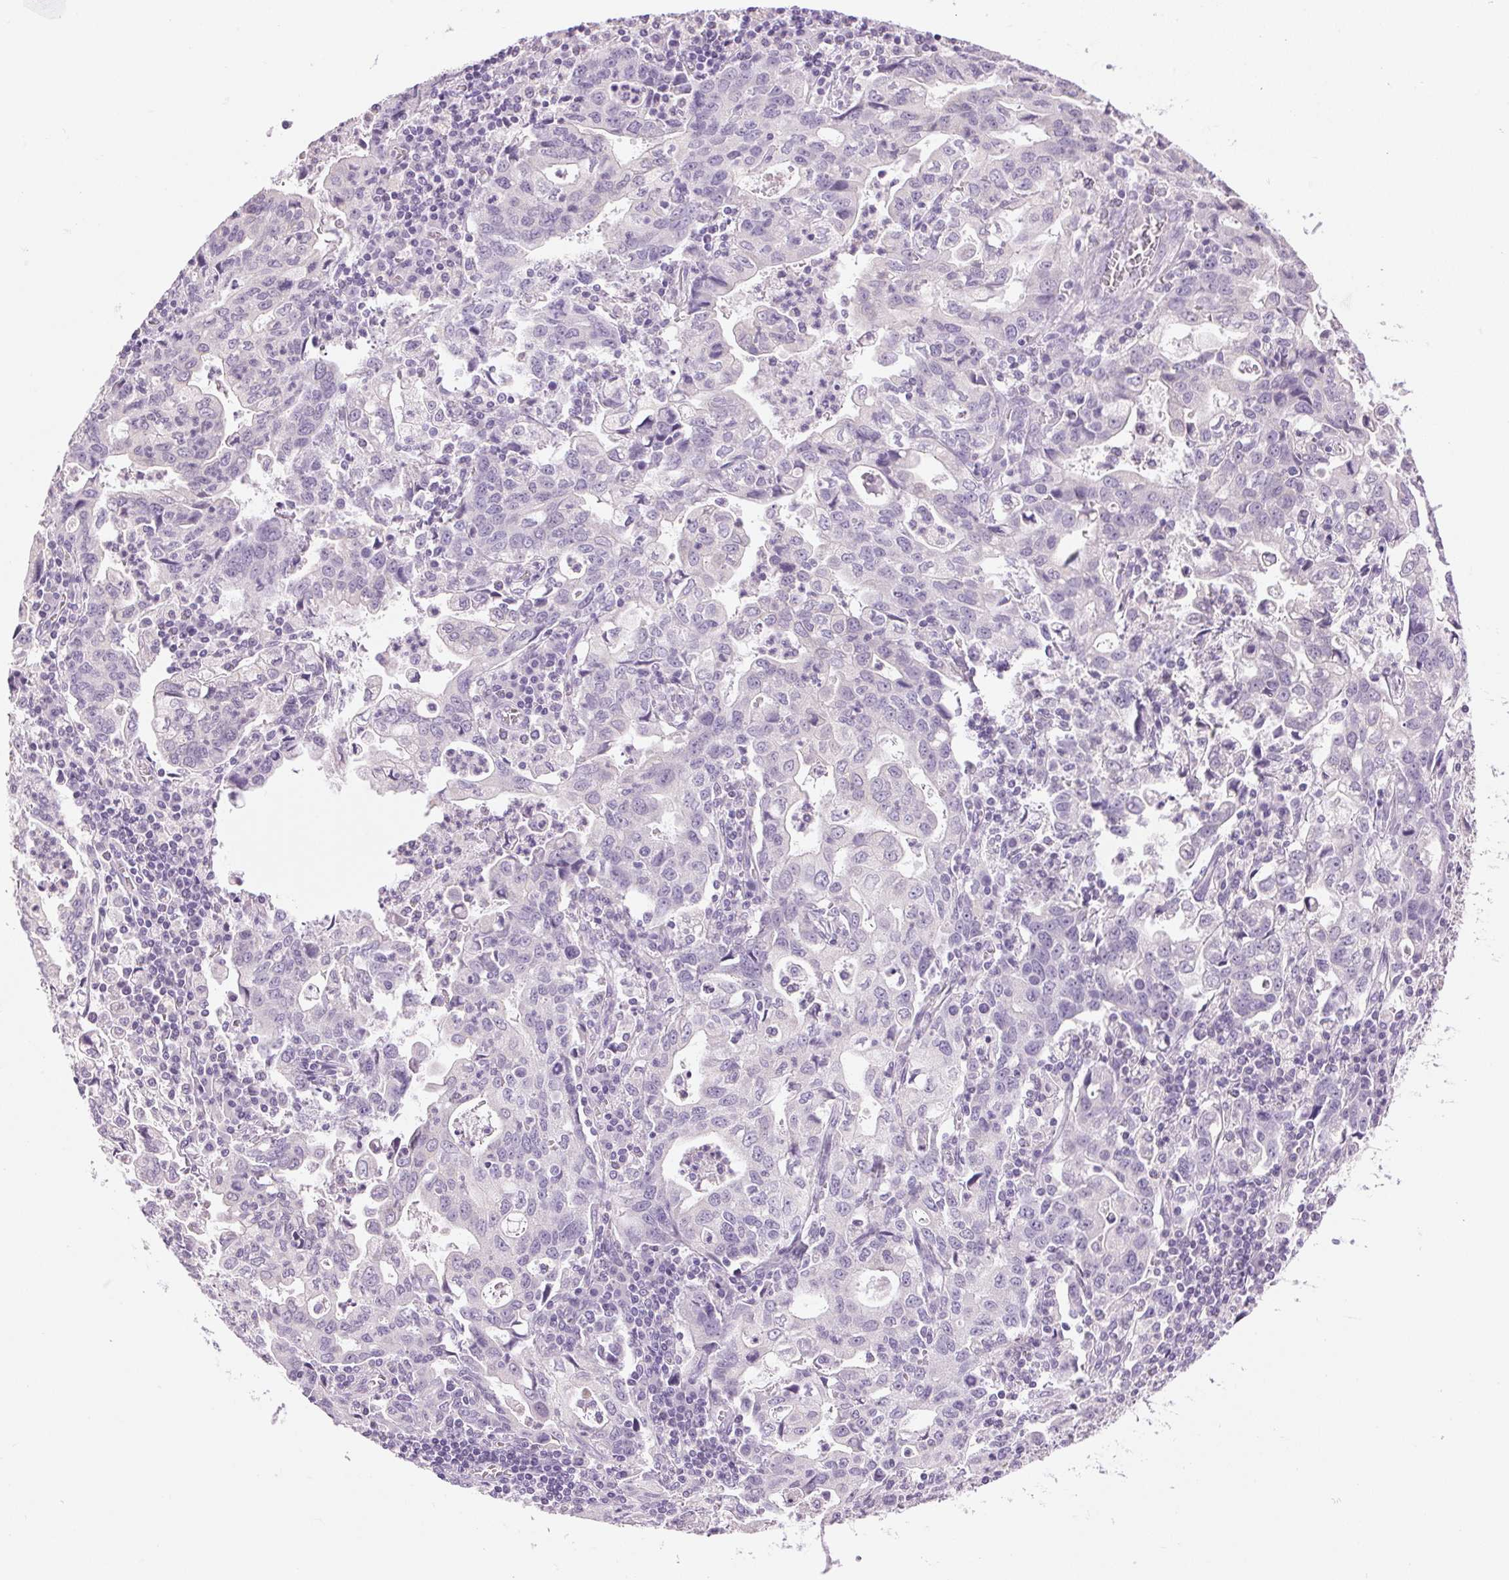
{"staining": {"intensity": "negative", "quantity": "none", "location": "none"}, "tissue": "stomach cancer", "cell_type": "Tumor cells", "image_type": "cancer", "snomed": [{"axis": "morphology", "description": "Adenocarcinoma, NOS"}, {"axis": "topography", "description": "Stomach, upper"}], "caption": "This photomicrograph is of stomach cancer (adenocarcinoma) stained with IHC to label a protein in brown with the nuclei are counter-stained blue. There is no staining in tumor cells.", "gene": "HSD17B2", "patient": {"sex": "male", "age": 85}}